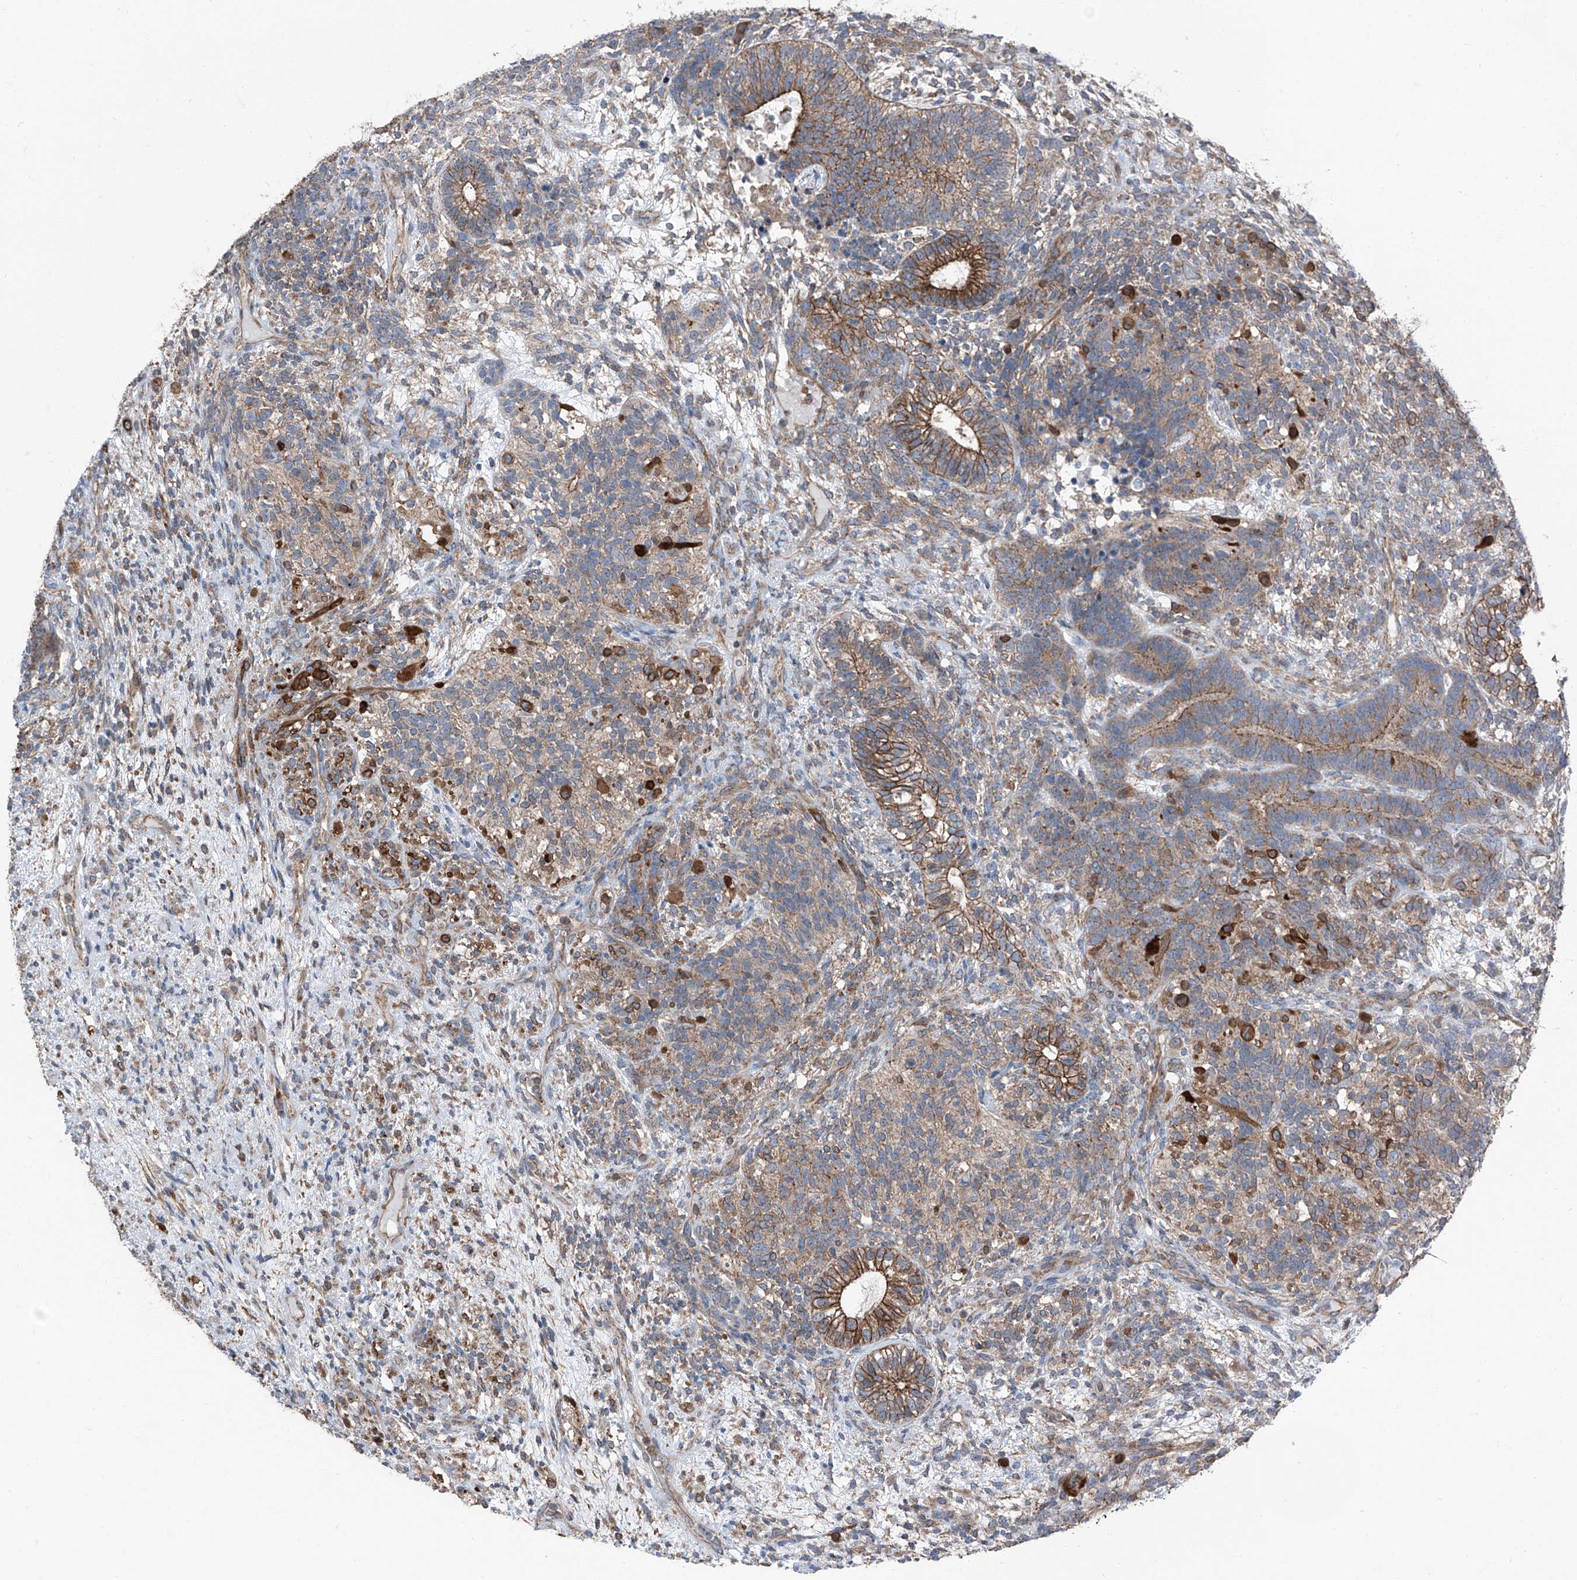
{"staining": {"intensity": "moderate", "quantity": ">75%", "location": "cytoplasmic/membranous"}, "tissue": "testis cancer", "cell_type": "Tumor cells", "image_type": "cancer", "snomed": [{"axis": "morphology", "description": "Seminoma, NOS"}, {"axis": "morphology", "description": "Carcinoma, Embryonal, NOS"}, {"axis": "topography", "description": "Testis"}], "caption": "DAB immunohistochemical staining of embryonal carcinoma (testis) reveals moderate cytoplasmic/membranous protein positivity in approximately >75% of tumor cells. The protein is stained brown, and the nuclei are stained in blue (DAB (3,3'-diaminobenzidine) IHC with brightfield microscopy, high magnification).", "gene": "GPR142", "patient": {"sex": "male", "age": 28}}